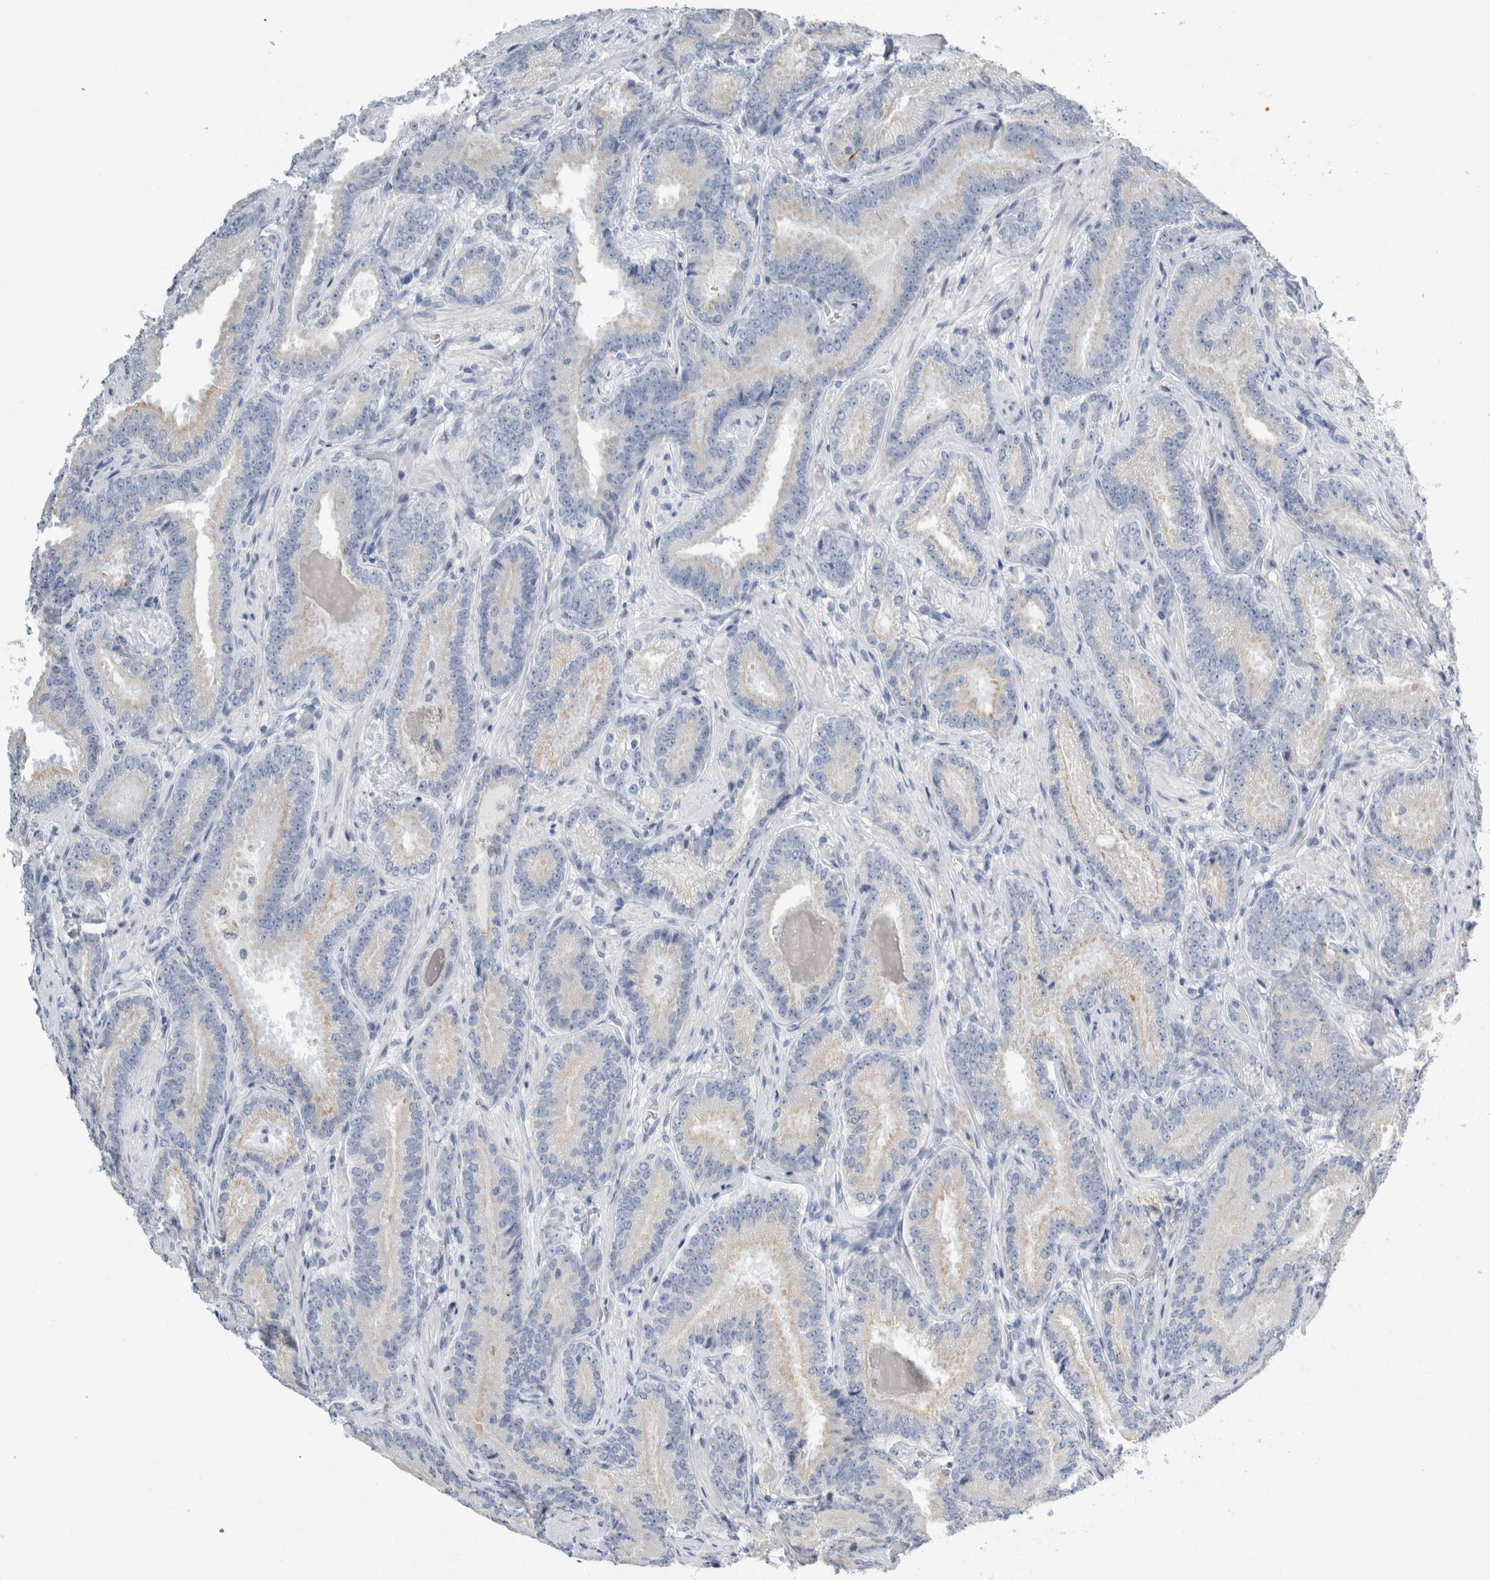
{"staining": {"intensity": "negative", "quantity": "none", "location": "none"}, "tissue": "prostate cancer", "cell_type": "Tumor cells", "image_type": "cancer", "snomed": [{"axis": "morphology", "description": "Adenocarcinoma, Low grade"}, {"axis": "topography", "description": "Prostate"}], "caption": "IHC image of neoplastic tissue: human prostate low-grade adenocarcinoma stained with DAB shows no significant protein expression in tumor cells. (DAB (3,3'-diaminobenzidine) immunohistochemistry (IHC) with hematoxylin counter stain).", "gene": "RPH3AL", "patient": {"sex": "male", "age": 51}}